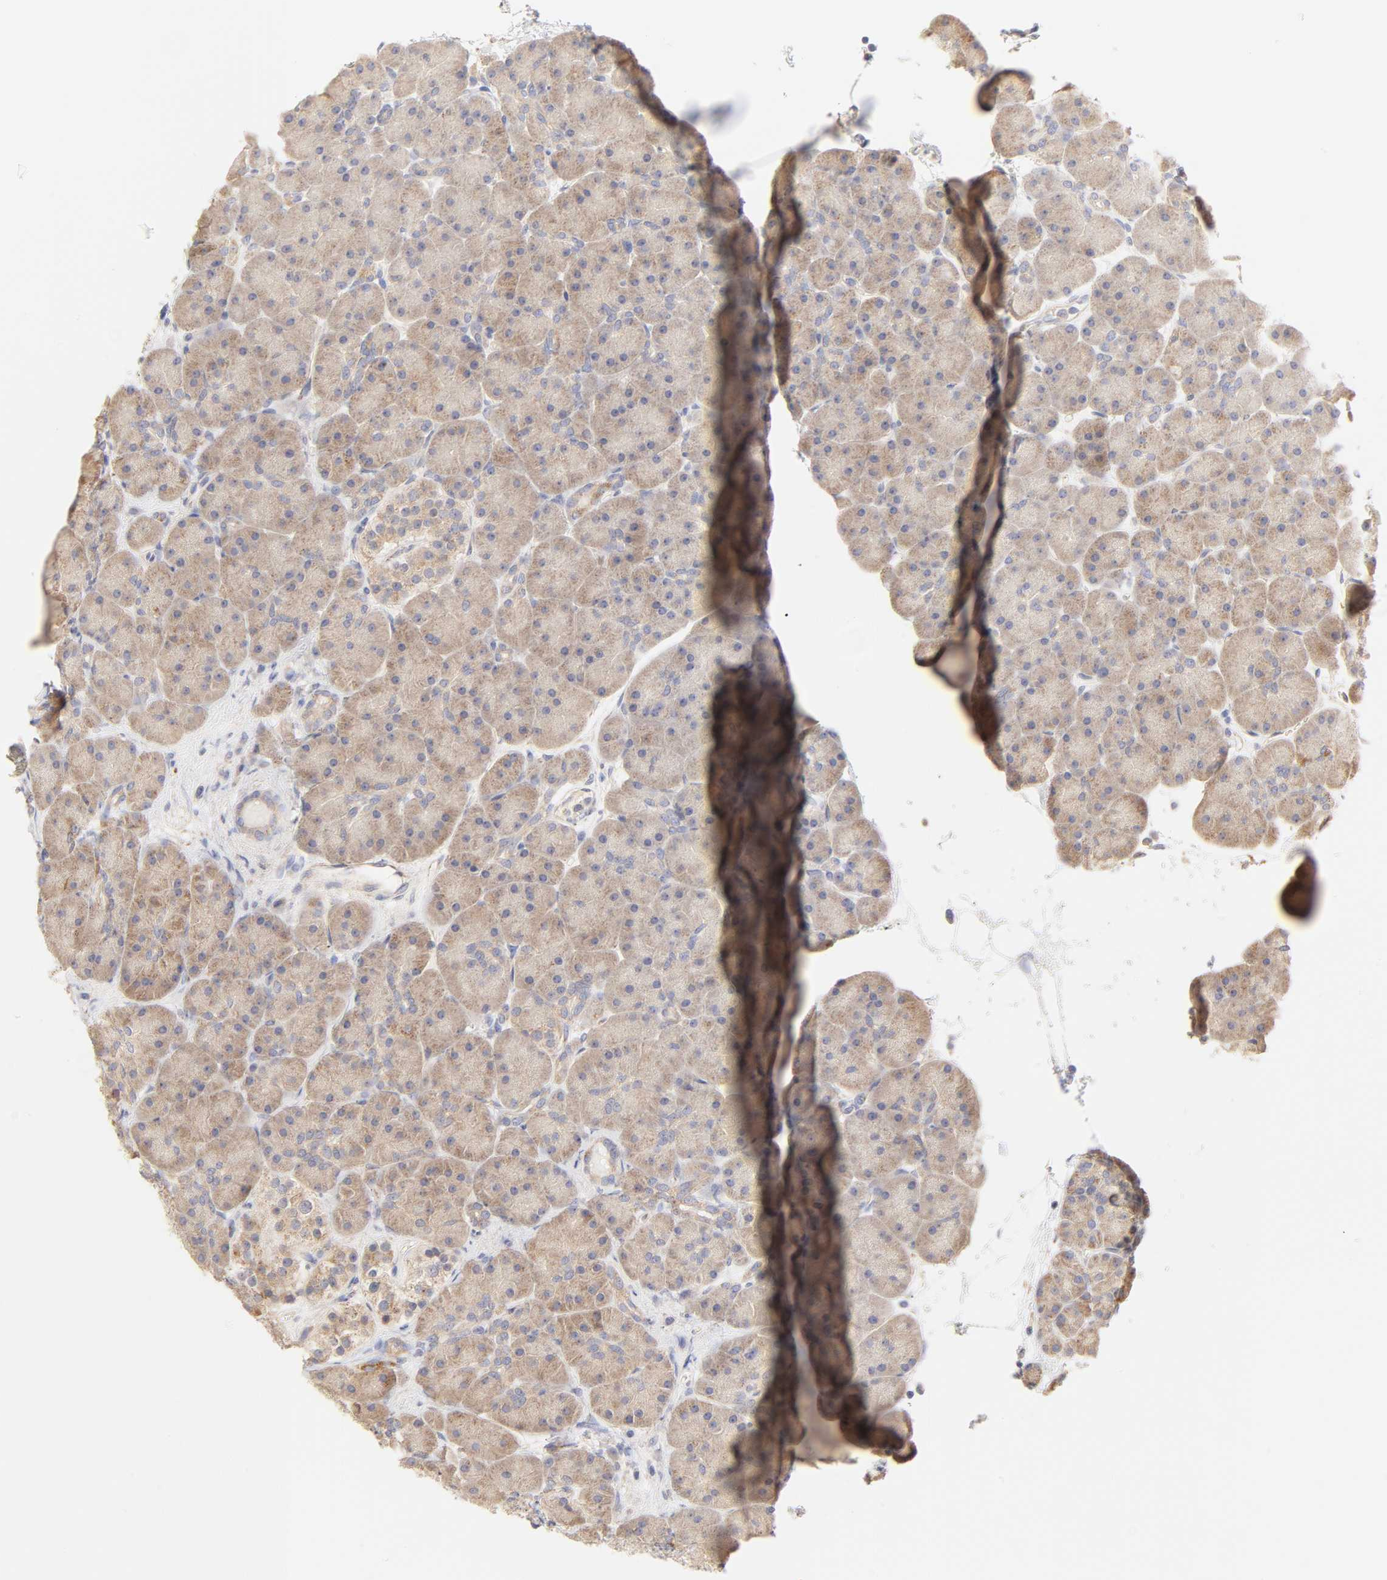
{"staining": {"intensity": "weak", "quantity": ">75%", "location": "cytoplasmic/membranous"}, "tissue": "pancreas", "cell_type": "Exocrine glandular cells", "image_type": "normal", "snomed": [{"axis": "morphology", "description": "Normal tissue, NOS"}, {"axis": "topography", "description": "Pancreas"}], "caption": "About >75% of exocrine glandular cells in benign human pancreas display weak cytoplasmic/membranous protein positivity as visualized by brown immunohistochemical staining.", "gene": "MTERF2", "patient": {"sex": "male", "age": 66}}